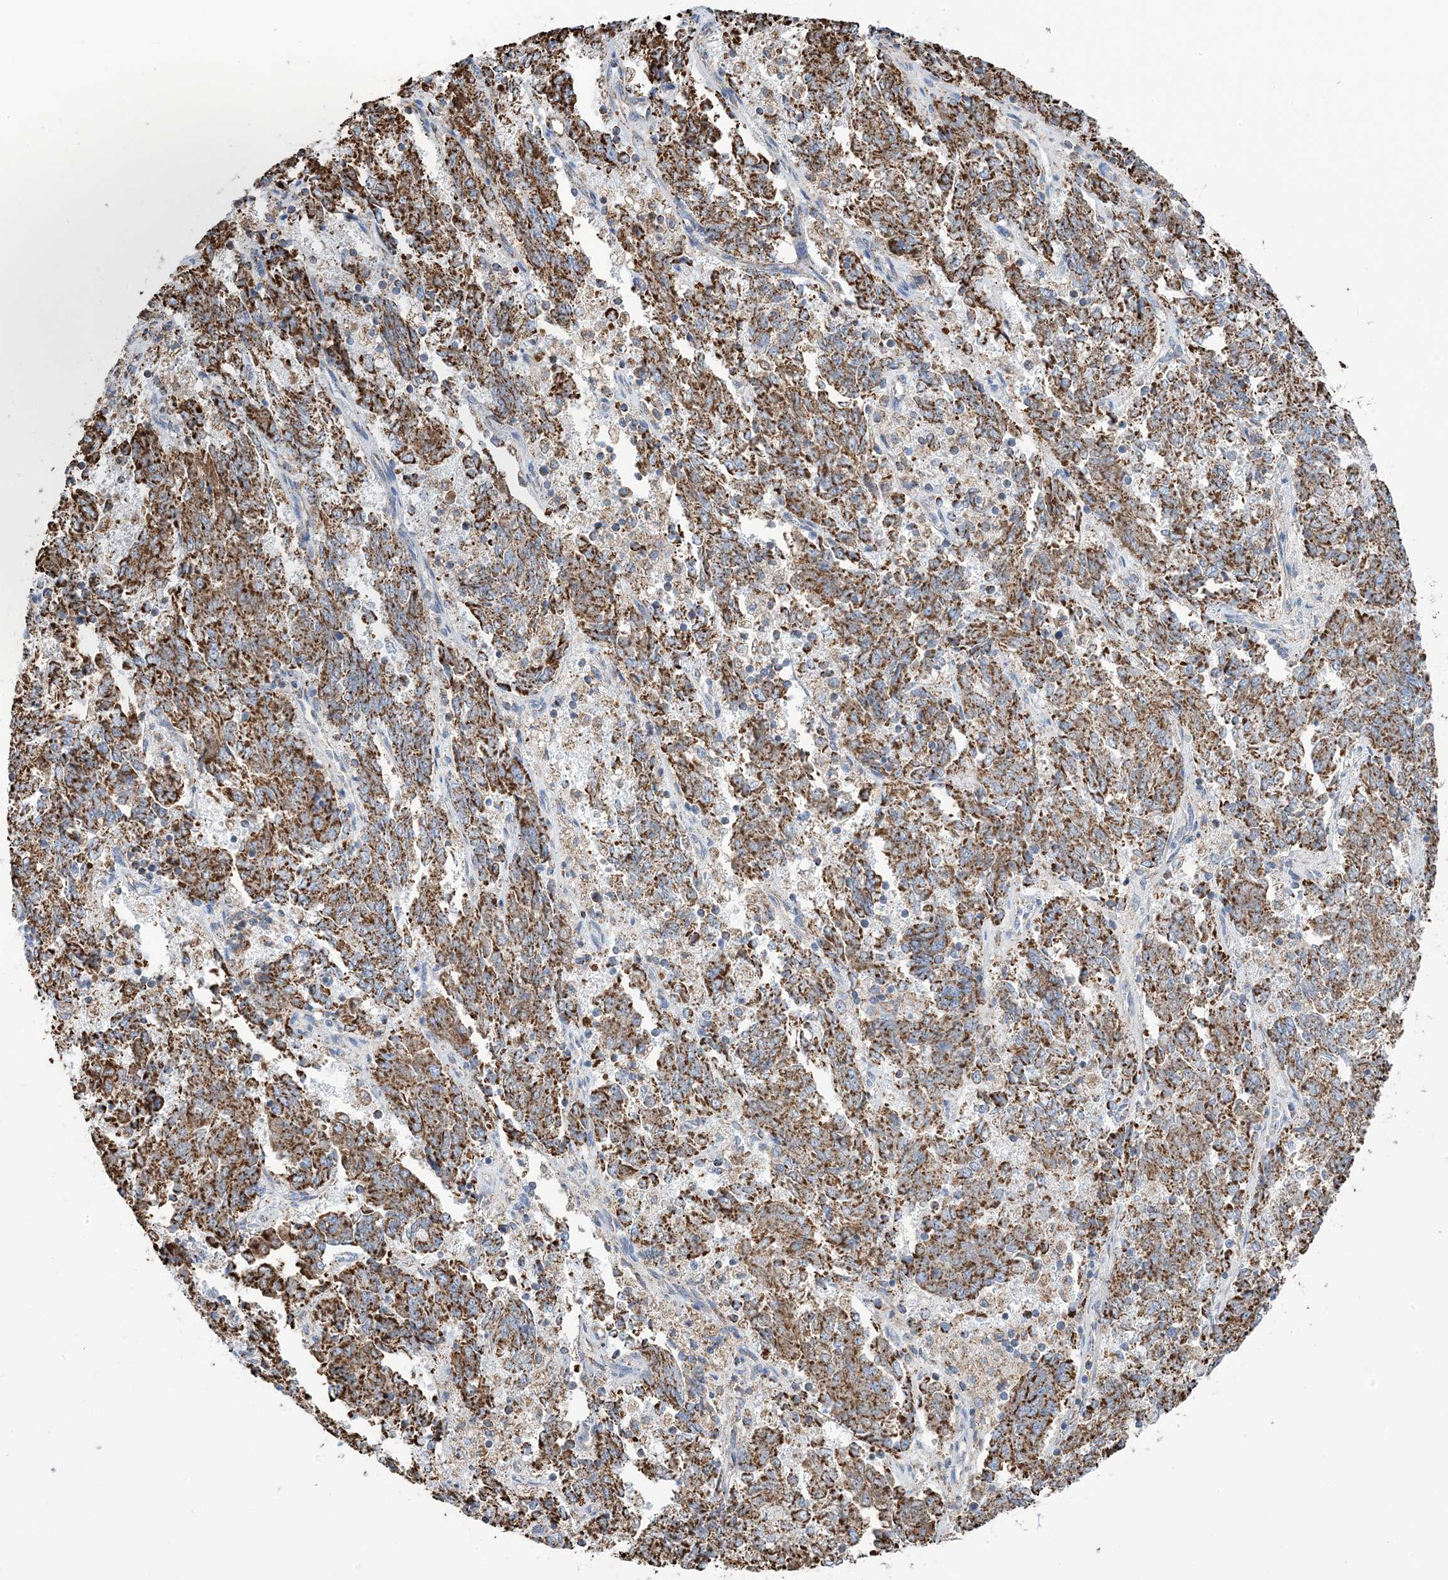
{"staining": {"intensity": "moderate", "quantity": ">75%", "location": "cytoplasmic/membranous"}, "tissue": "endometrial cancer", "cell_type": "Tumor cells", "image_type": "cancer", "snomed": [{"axis": "morphology", "description": "Adenocarcinoma, NOS"}, {"axis": "topography", "description": "Endometrium"}], "caption": "Immunohistochemical staining of human endometrial cancer (adenocarcinoma) exhibits medium levels of moderate cytoplasmic/membranous expression in about >75% of tumor cells.", "gene": "GTPBP8", "patient": {"sex": "female", "age": 80}}